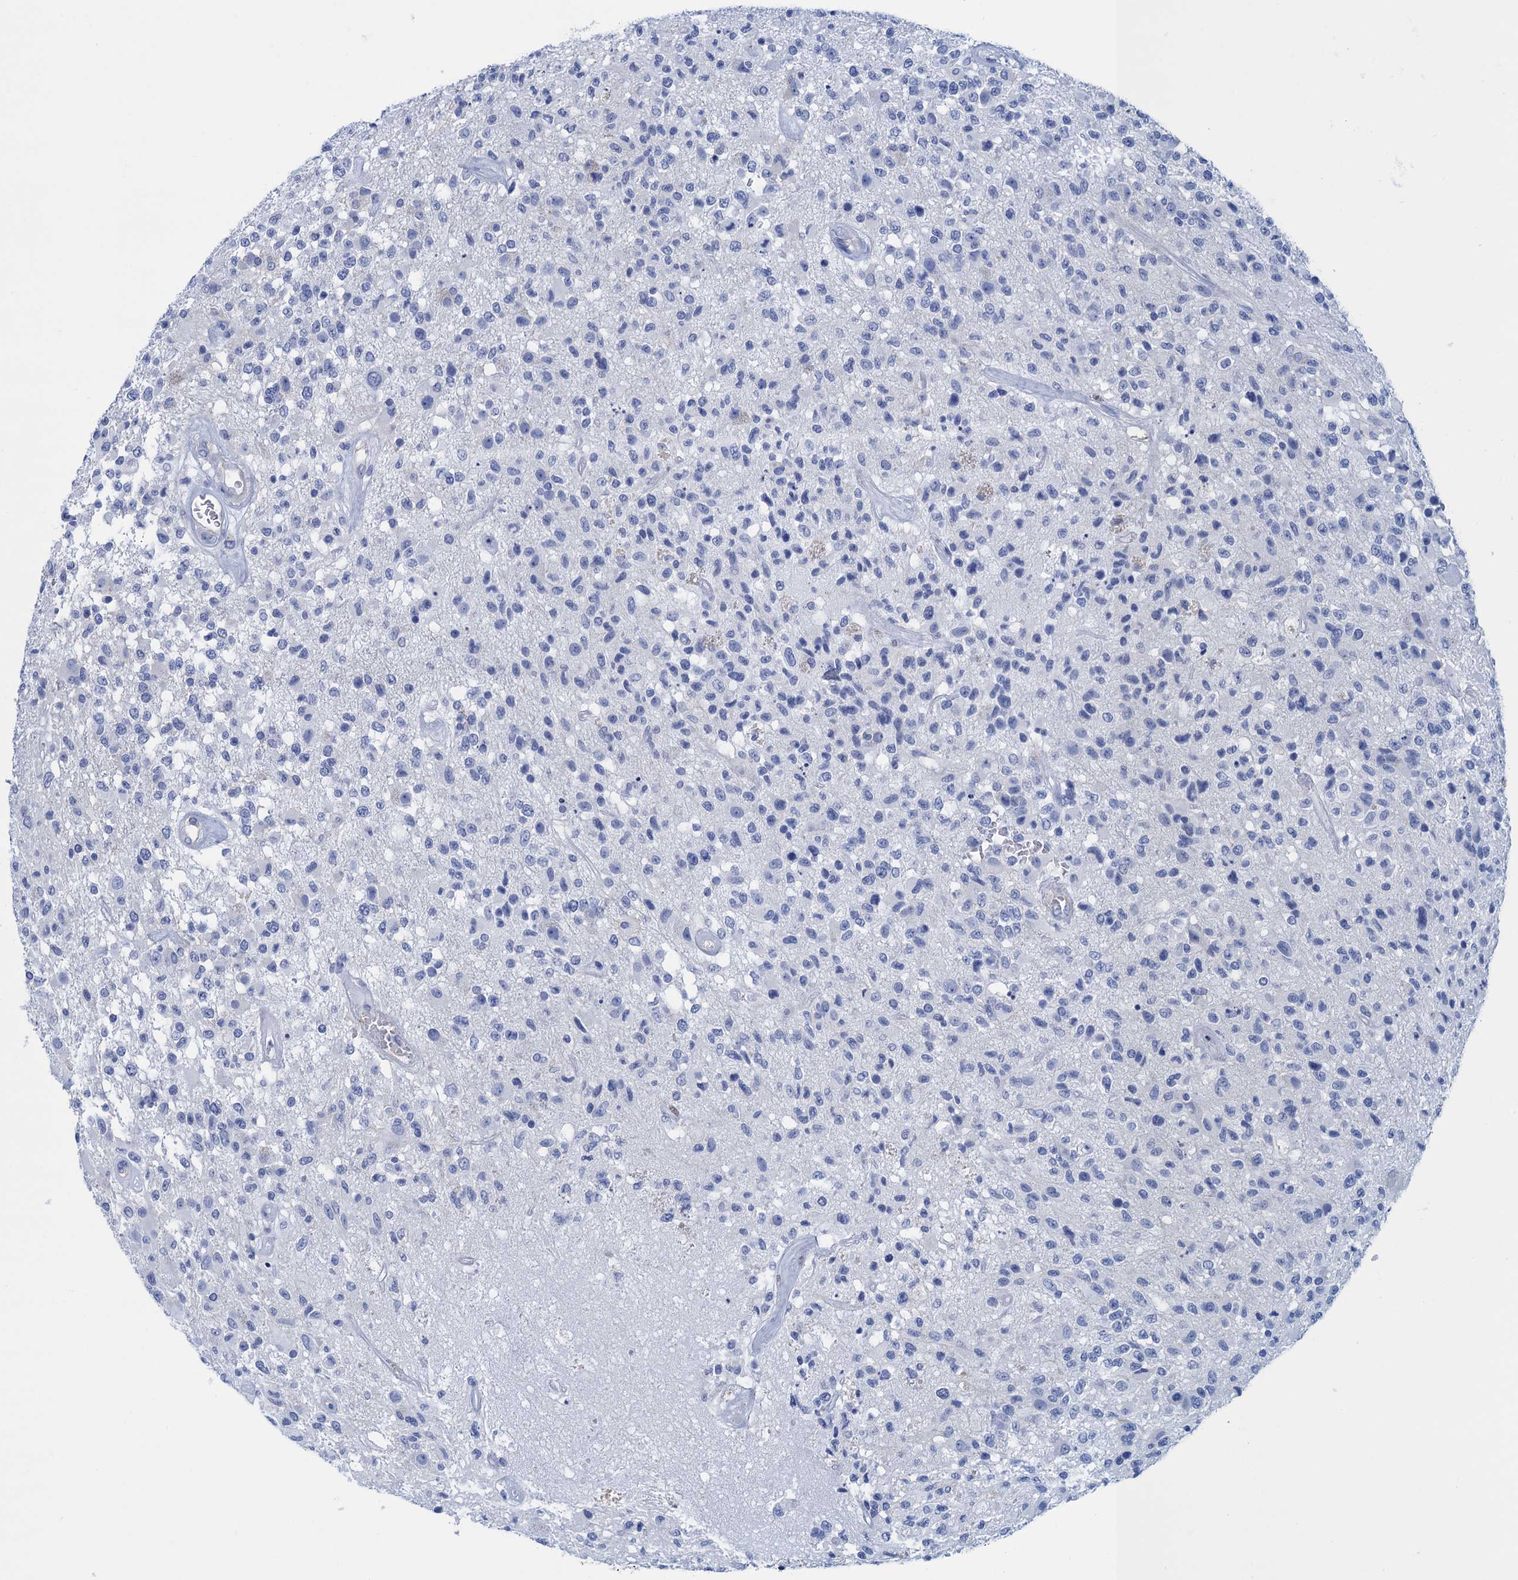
{"staining": {"intensity": "negative", "quantity": "none", "location": "none"}, "tissue": "glioma", "cell_type": "Tumor cells", "image_type": "cancer", "snomed": [{"axis": "morphology", "description": "Glioma, malignant, High grade"}, {"axis": "morphology", "description": "Glioblastoma, NOS"}, {"axis": "topography", "description": "Brain"}], "caption": "Glioma was stained to show a protein in brown. There is no significant staining in tumor cells.", "gene": "CALML5", "patient": {"sex": "male", "age": 60}}